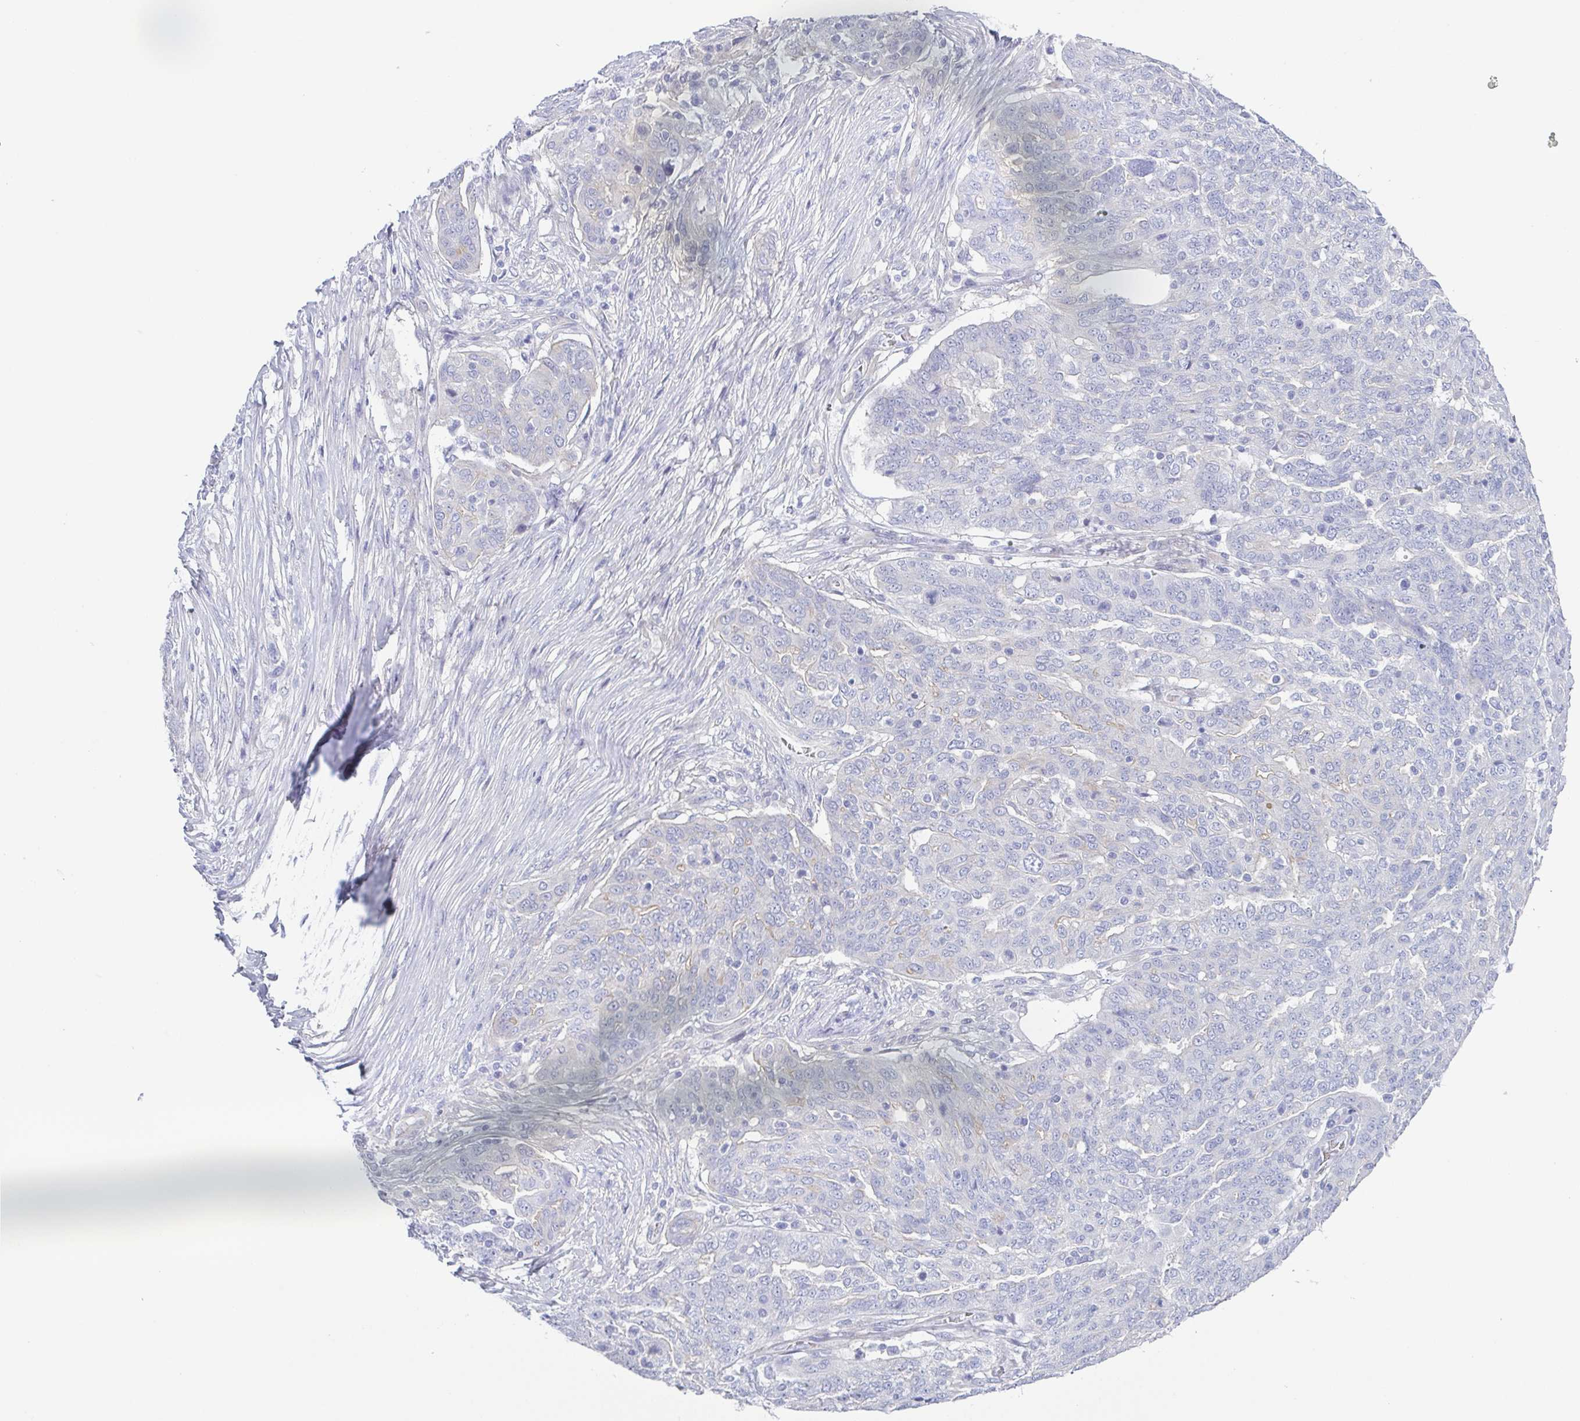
{"staining": {"intensity": "negative", "quantity": "none", "location": "none"}, "tissue": "ovarian cancer", "cell_type": "Tumor cells", "image_type": "cancer", "snomed": [{"axis": "morphology", "description": "Cystadenocarcinoma, serous, NOS"}, {"axis": "topography", "description": "Ovary"}], "caption": "Immunohistochemistry micrograph of serous cystadenocarcinoma (ovarian) stained for a protein (brown), which shows no staining in tumor cells.", "gene": "DYNC1I1", "patient": {"sex": "female", "age": 67}}